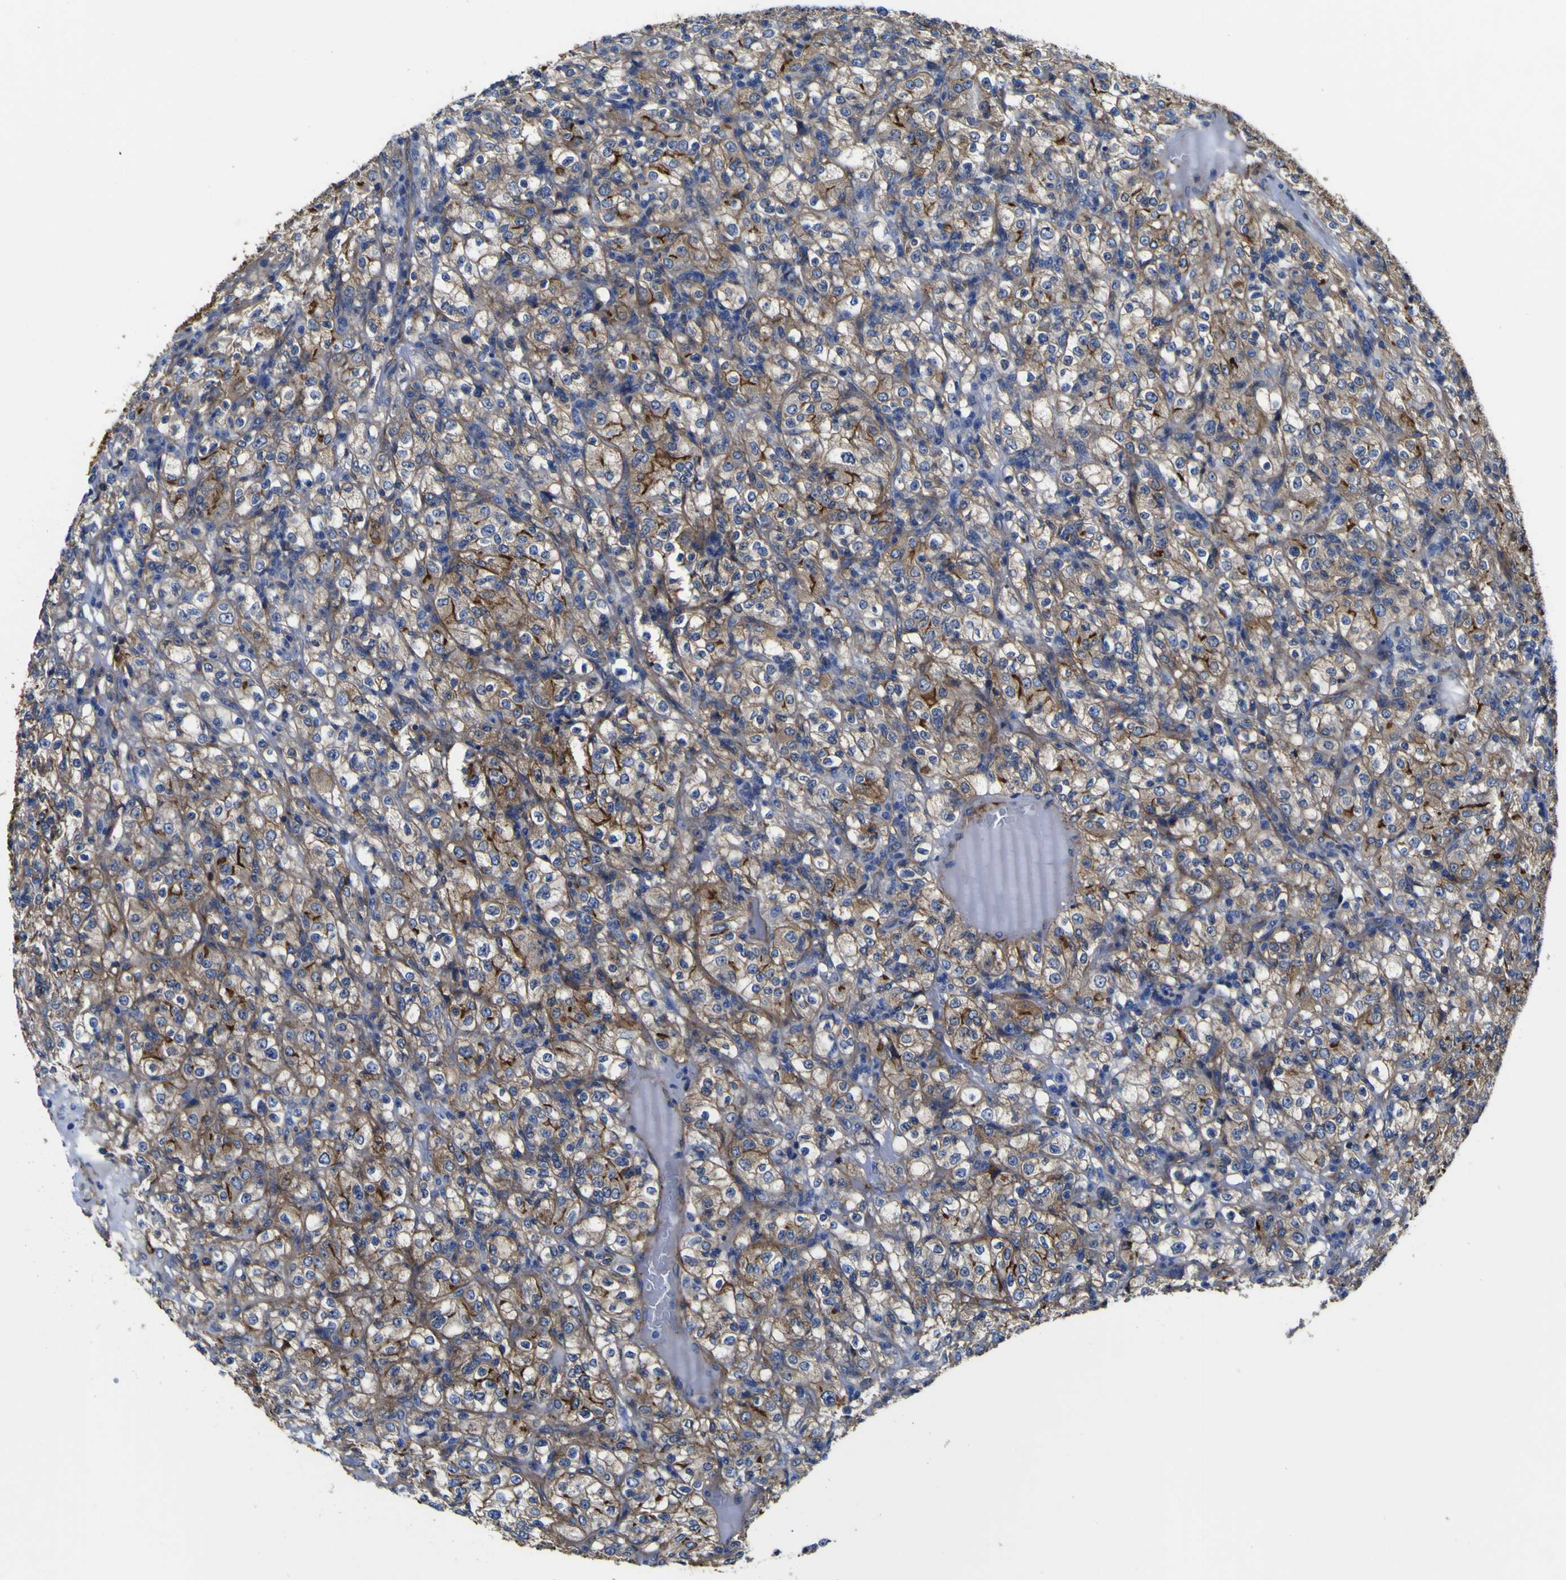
{"staining": {"intensity": "weak", "quantity": ">75%", "location": "cytoplasmic/membranous"}, "tissue": "renal cancer", "cell_type": "Tumor cells", "image_type": "cancer", "snomed": [{"axis": "morphology", "description": "Normal tissue, NOS"}, {"axis": "morphology", "description": "Adenocarcinoma, NOS"}, {"axis": "topography", "description": "Kidney"}], "caption": "The immunohistochemical stain shows weak cytoplasmic/membranous positivity in tumor cells of adenocarcinoma (renal) tissue.", "gene": "CD151", "patient": {"sex": "female", "age": 72}}